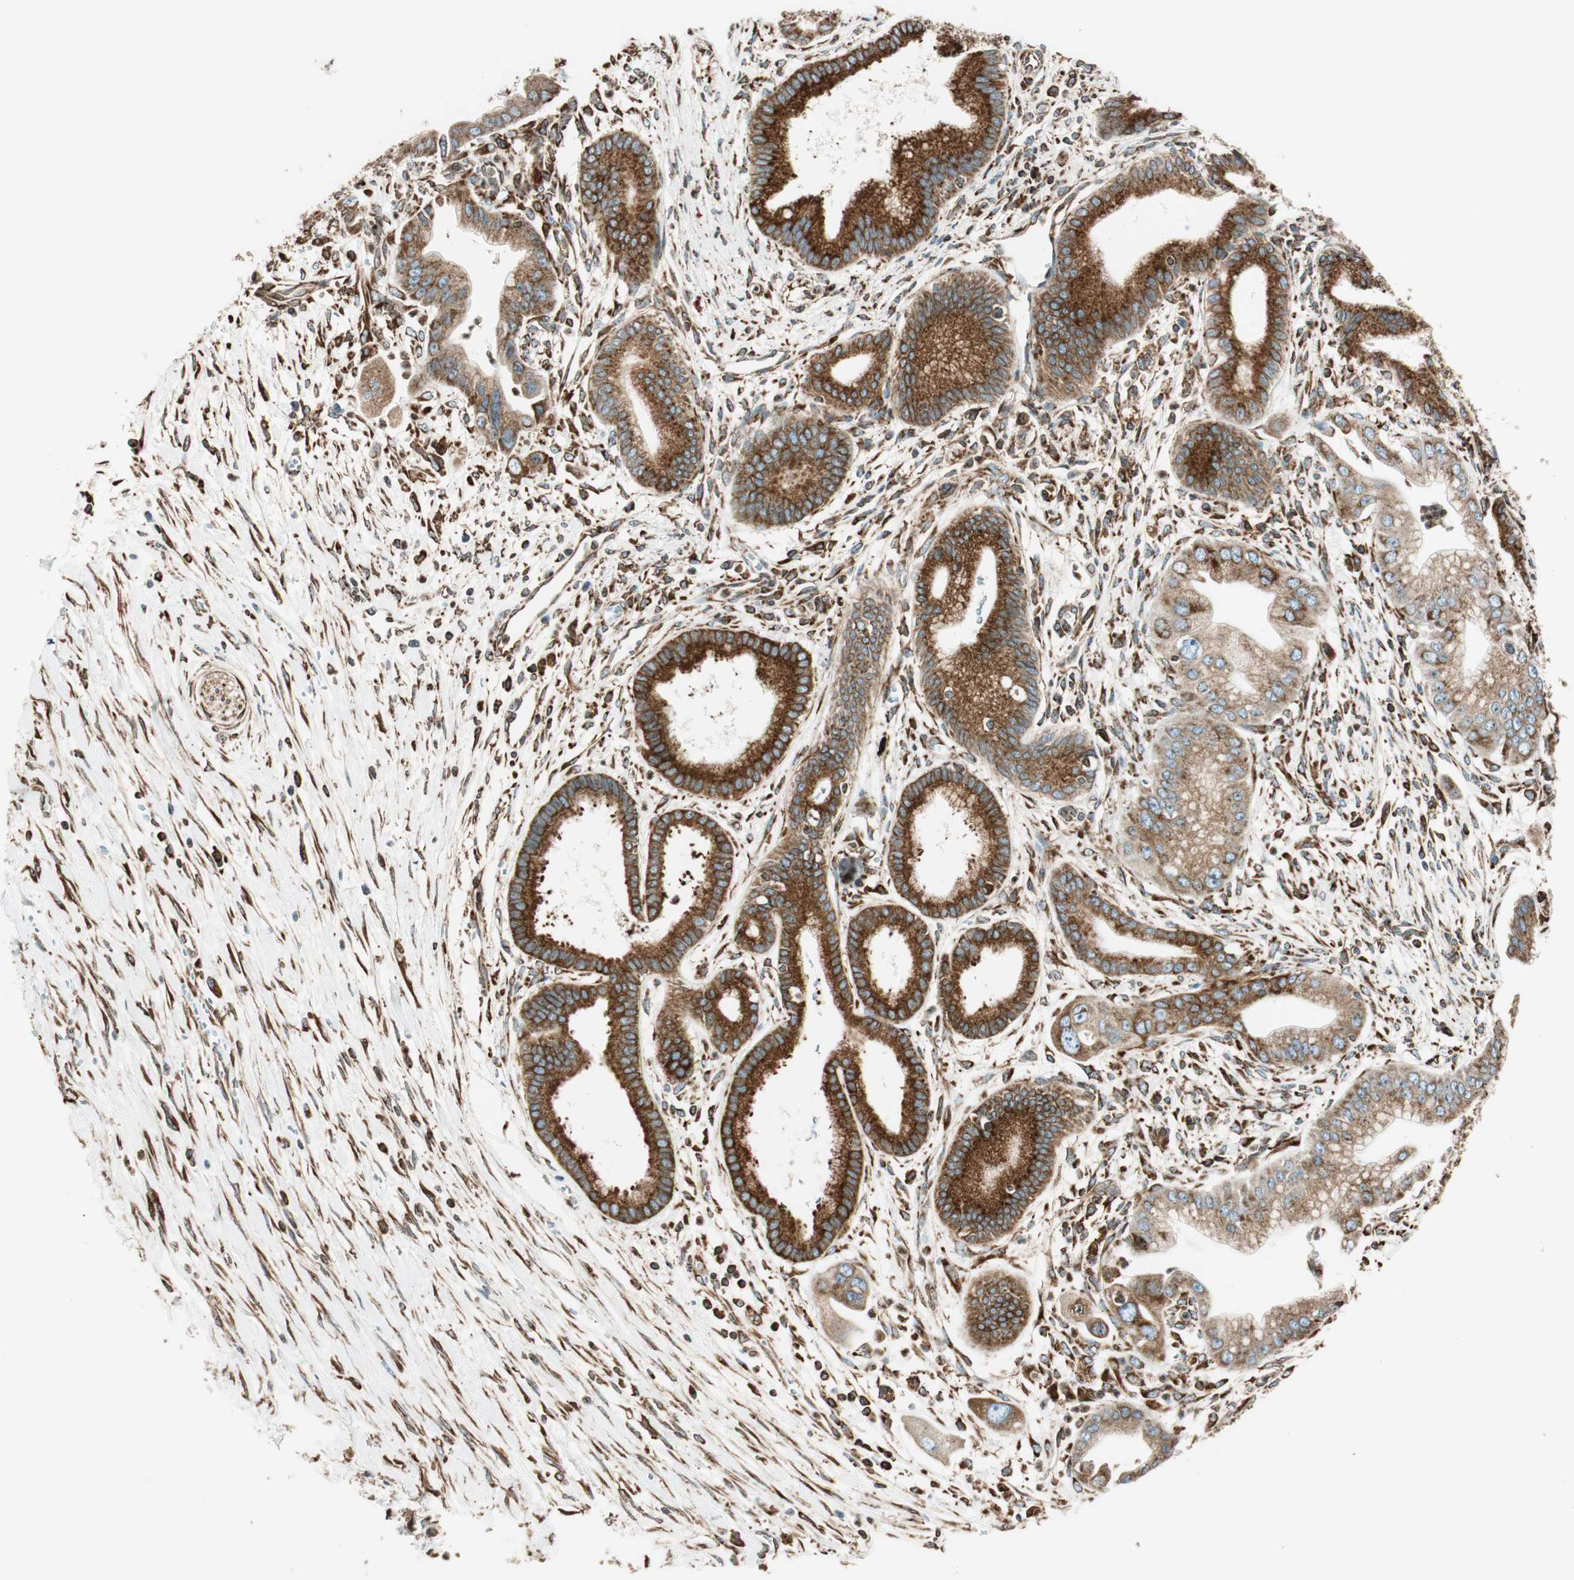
{"staining": {"intensity": "strong", "quantity": ">75%", "location": "cytoplasmic/membranous"}, "tissue": "pancreatic cancer", "cell_type": "Tumor cells", "image_type": "cancer", "snomed": [{"axis": "morphology", "description": "Adenocarcinoma, NOS"}, {"axis": "topography", "description": "Pancreas"}], "caption": "Strong cytoplasmic/membranous protein expression is appreciated in about >75% of tumor cells in pancreatic cancer.", "gene": "PRKCSH", "patient": {"sex": "male", "age": 59}}